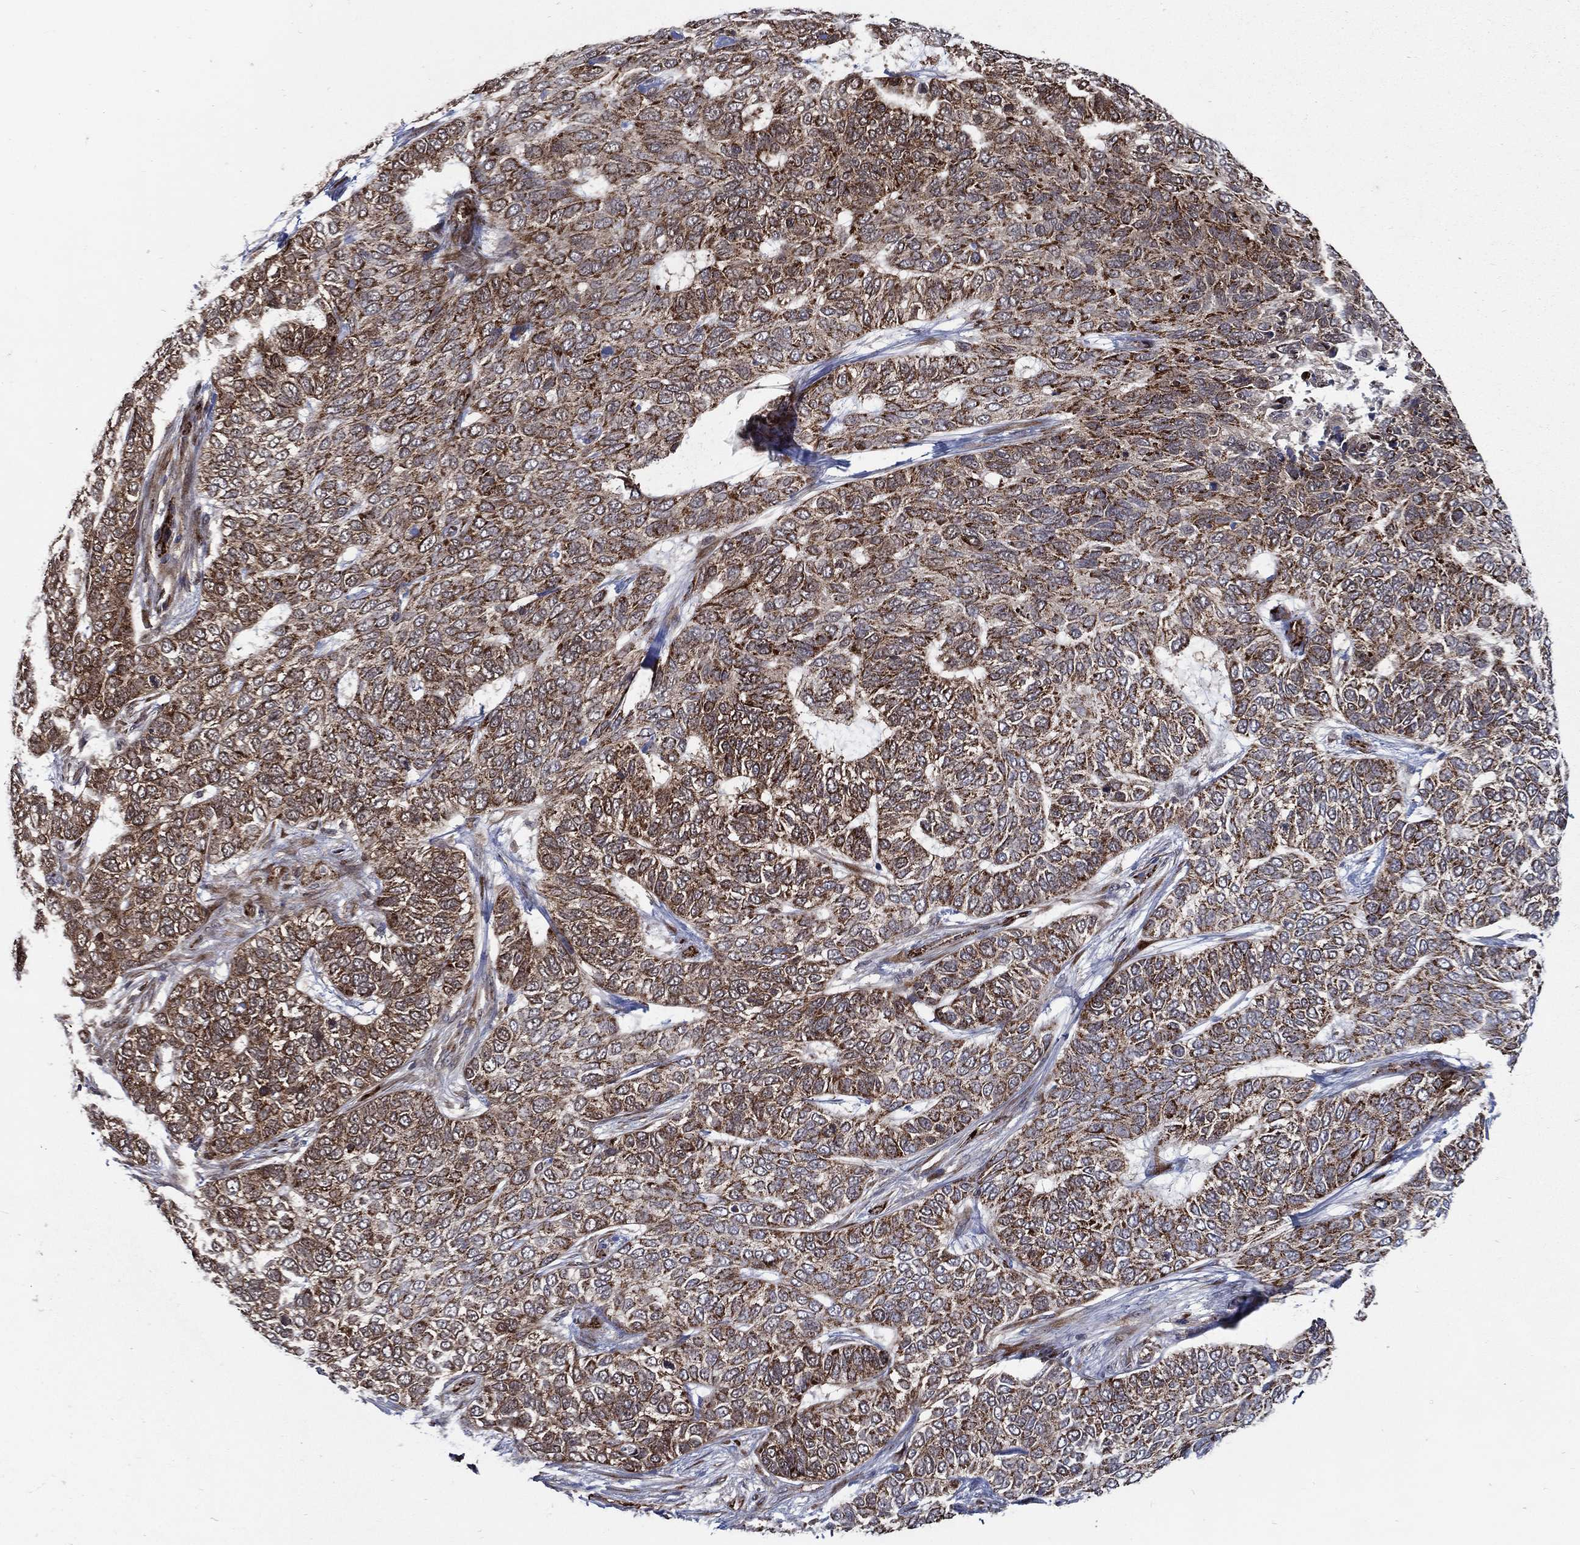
{"staining": {"intensity": "strong", "quantity": "25%-75%", "location": "cytoplasmic/membranous"}, "tissue": "skin cancer", "cell_type": "Tumor cells", "image_type": "cancer", "snomed": [{"axis": "morphology", "description": "Basal cell carcinoma"}, {"axis": "topography", "description": "Skin"}], "caption": "A brown stain labels strong cytoplasmic/membranous staining of a protein in human skin cancer (basal cell carcinoma) tumor cells. (DAB (3,3'-diaminobenzidine) = brown stain, brightfield microscopy at high magnification).", "gene": "ARHGAP11A", "patient": {"sex": "female", "age": 65}}